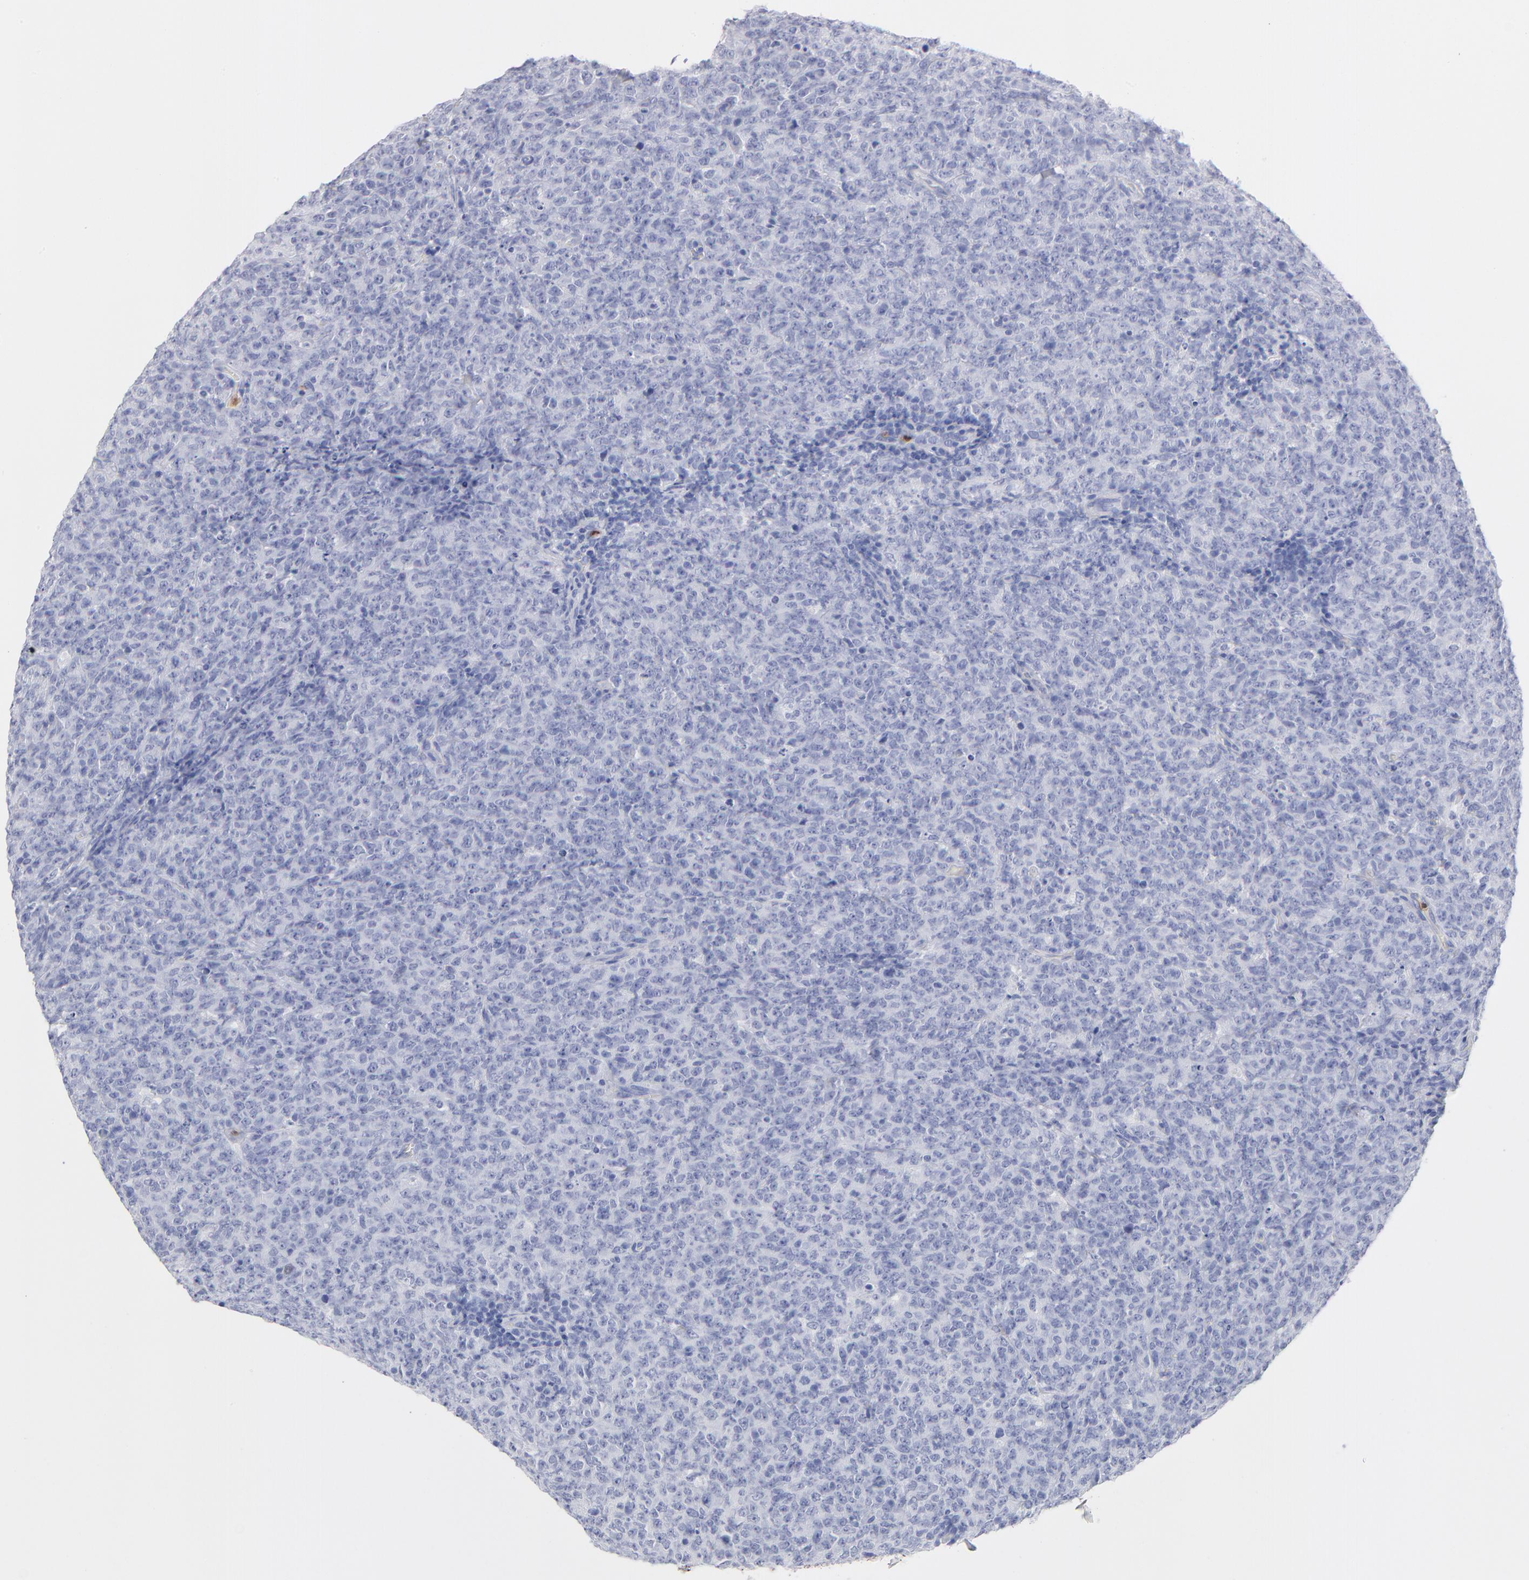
{"staining": {"intensity": "negative", "quantity": "none", "location": "none"}, "tissue": "lymphoma", "cell_type": "Tumor cells", "image_type": "cancer", "snomed": [{"axis": "morphology", "description": "Malignant lymphoma, non-Hodgkin's type, High grade"}, {"axis": "topography", "description": "Tonsil"}], "caption": "Immunohistochemistry of human high-grade malignant lymphoma, non-Hodgkin's type shows no expression in tumor cells. Nuclei are stained in blue.", "gene": "ARG1", "patient": {"sex": "female", "age": 36}}